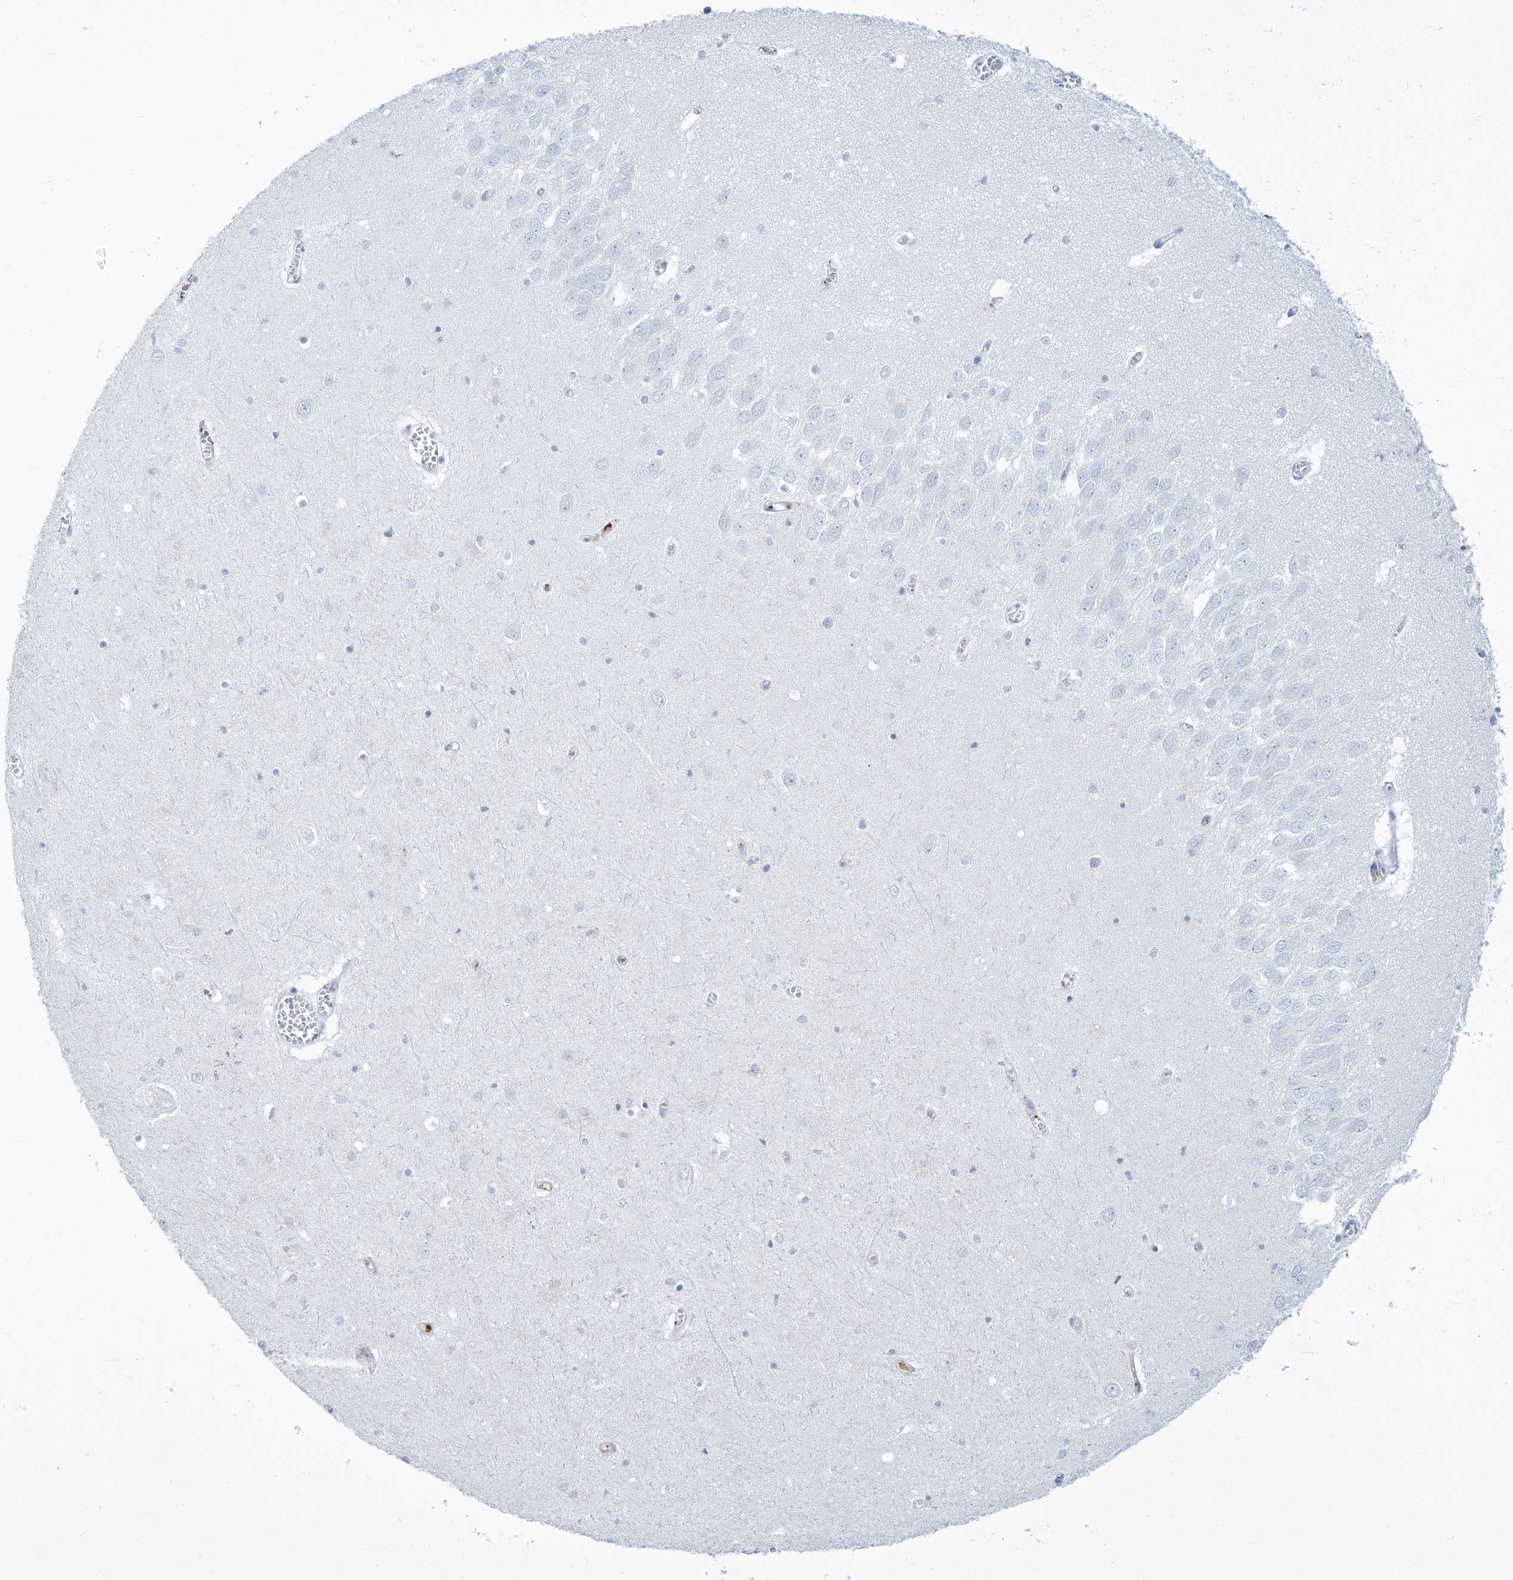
{"staining": {"intensity": "negative", "quantity": "none", "location": "none"}, "tissue": "hippocampus", "cell_type": "Glial cells", "image_type": "normal", "snomed": [{"axis": "morphology", "description": "Normal tissue, NOS"}, {"axis": "topography", "description": "Hippocampus"}], "caption": "Photomicrograph shows no protein positivity in glial cells of benign hippocampus. The staining was performed using DAB to visualize the protein expression in brown, while the nuclei were stained in blue with hematoxylin (Magnification: 20x).", "gene": "HAS3", "patient": {"sex": "male", "age": 70}}